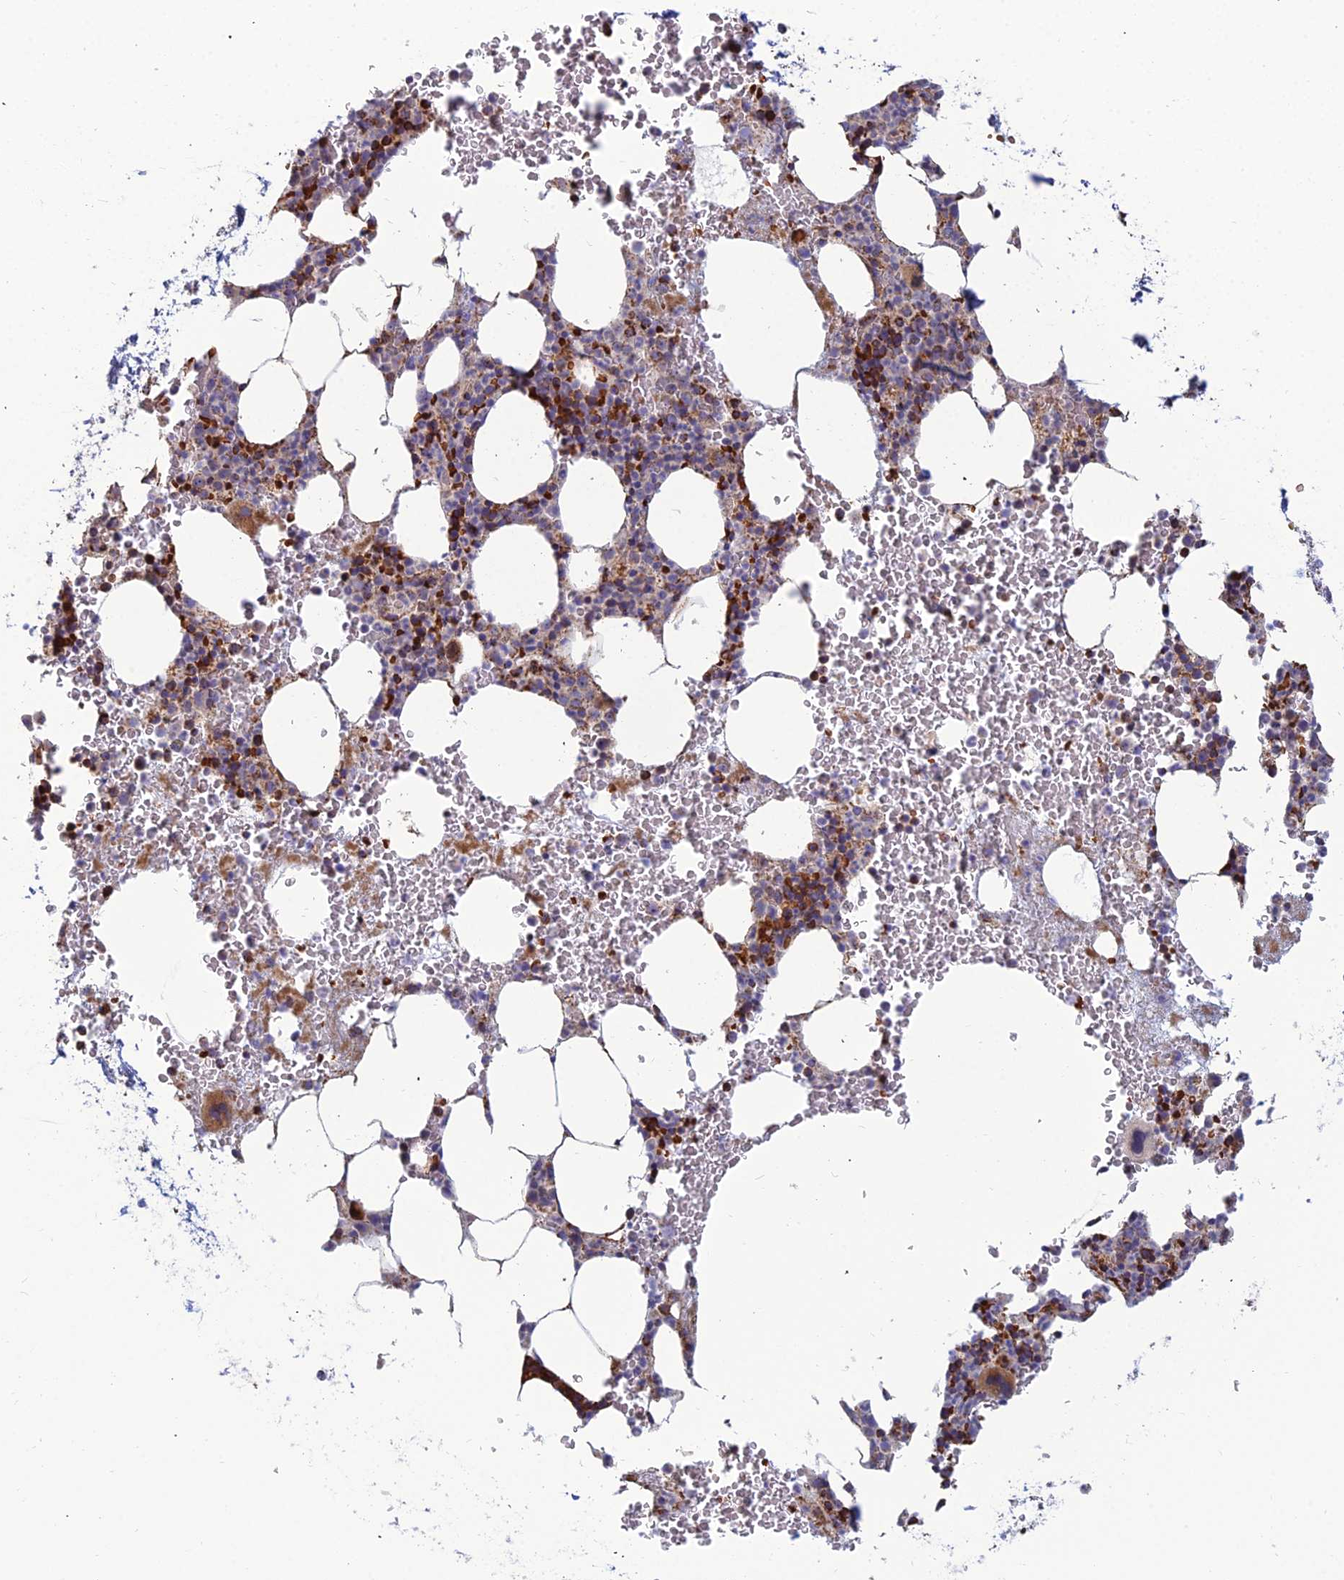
{"staining": {"intensity": "strong", "quantity": "<25%", "location": "cytoplasmic/membranous"}, "tissue": "bone marrow", "cell_type": "Hematopoietic cells", "image_type": "normal", "snomed": [{"axis": "morphology", "description": "Normal tissue, NOS"}, {"axis": "morphology", "description": "Inflammation, NOS"}, {"axis": "topography", "description": "Bone marrow"}], "caption": "Immunohistochemical staining of normal bone marrow reveals strong cytoplasmic/membranous protein positivity in about <25% of hematopoietic cells. (DAB (3,3'-diaminobenzidine) IHC with brightfield microscopy, high magnification).", "gene": "SLC35F4", "patient": {"sex": "female", "age": 78}}